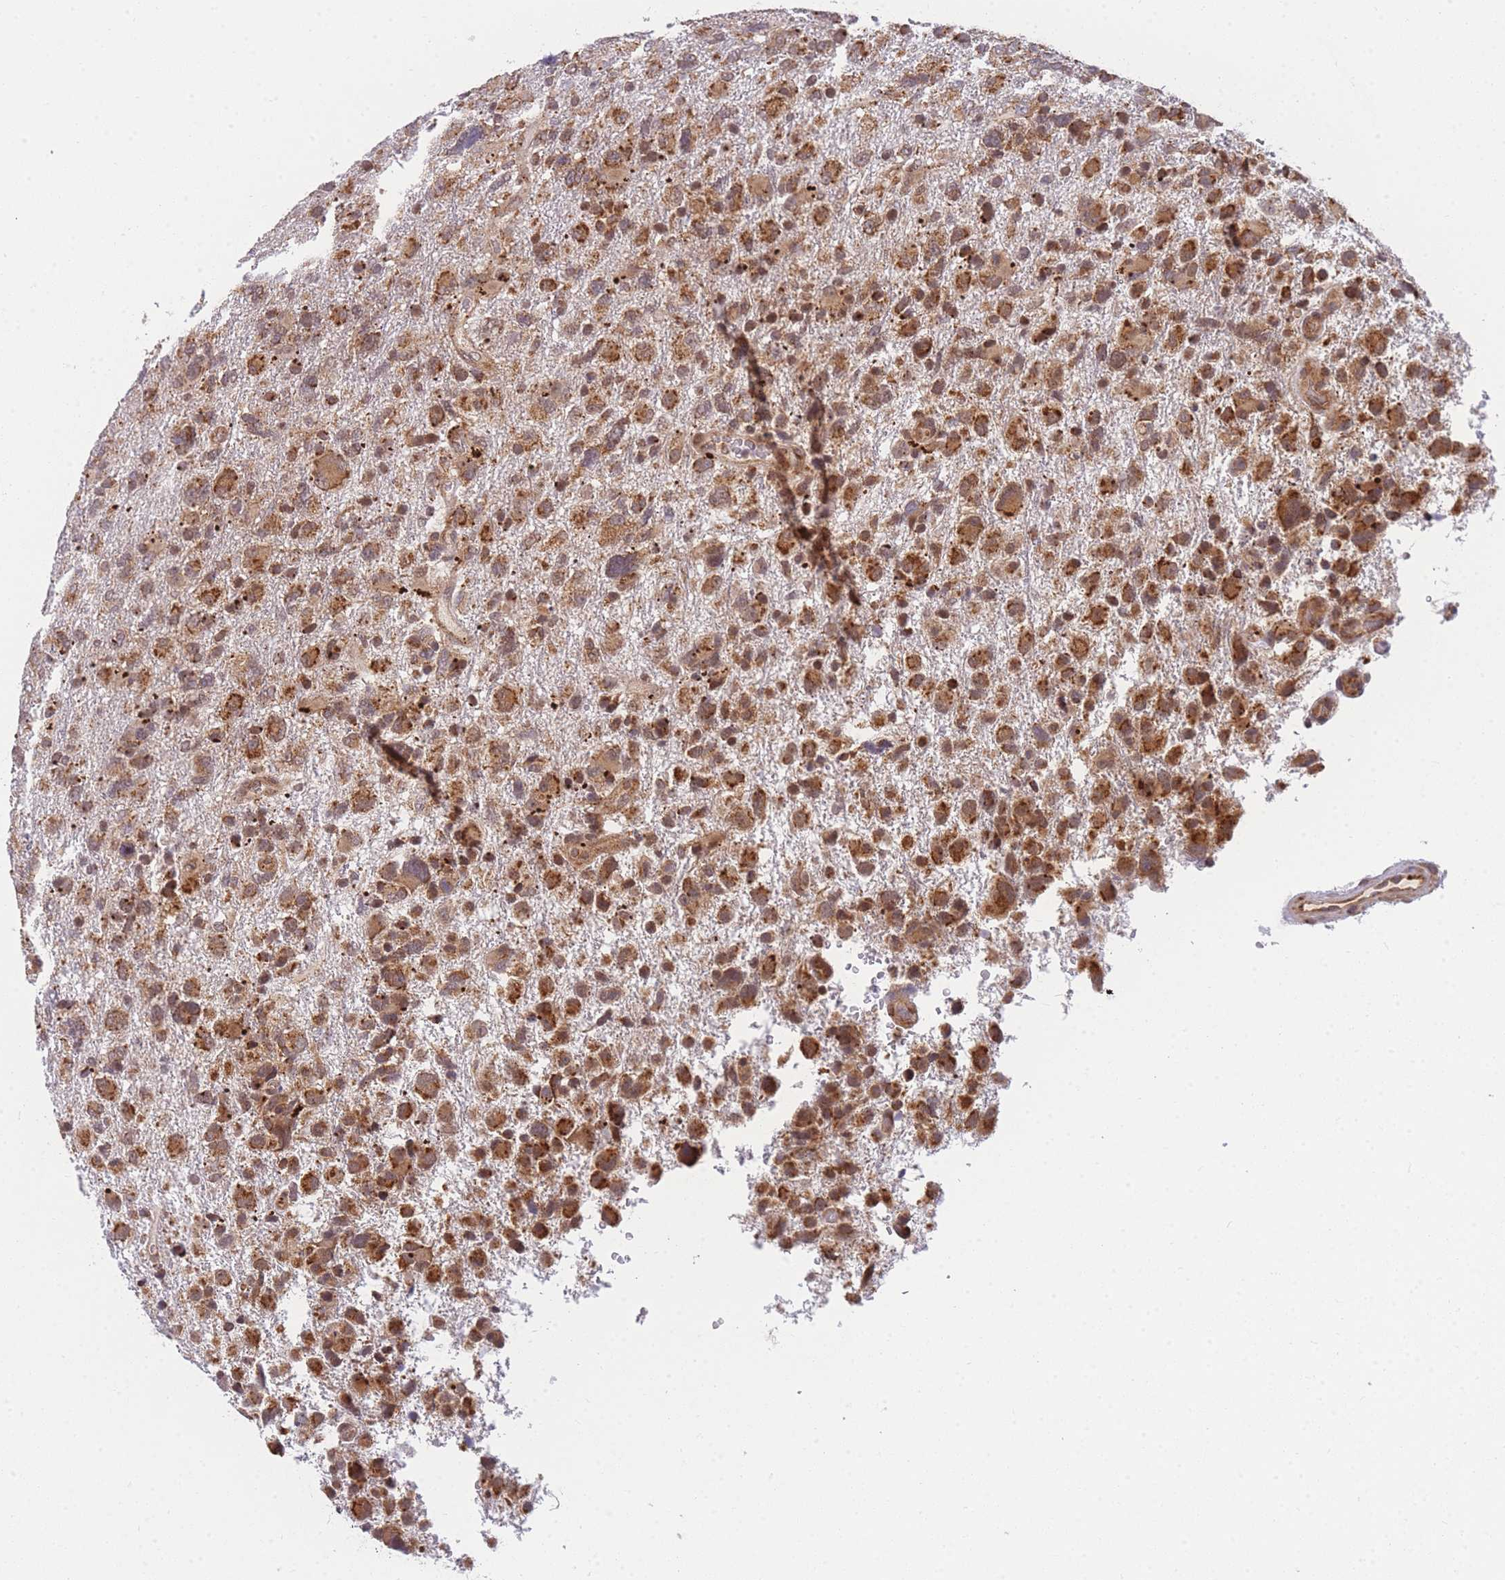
{"staining": {"intensity": "moderate", "quantity": ">75%", "location": "cytoplasmic/membranous"}, "tissue": "glioma", "cell_type": "Tumor cells", "image_type": "cancer", "snomed": [{"axis": "morphology", "description": "Glioma, malignant, High grade"}, {"axis": "topography", "description": "Brain"}], "caption": "The immunohistochemical stain labels moderate cytoplasmic/membranous expression in tumor cells of malignant glioma (high-grade) tissue.", "gene": "MRPL23", "patient": {"sex": "male", "age": 61}}